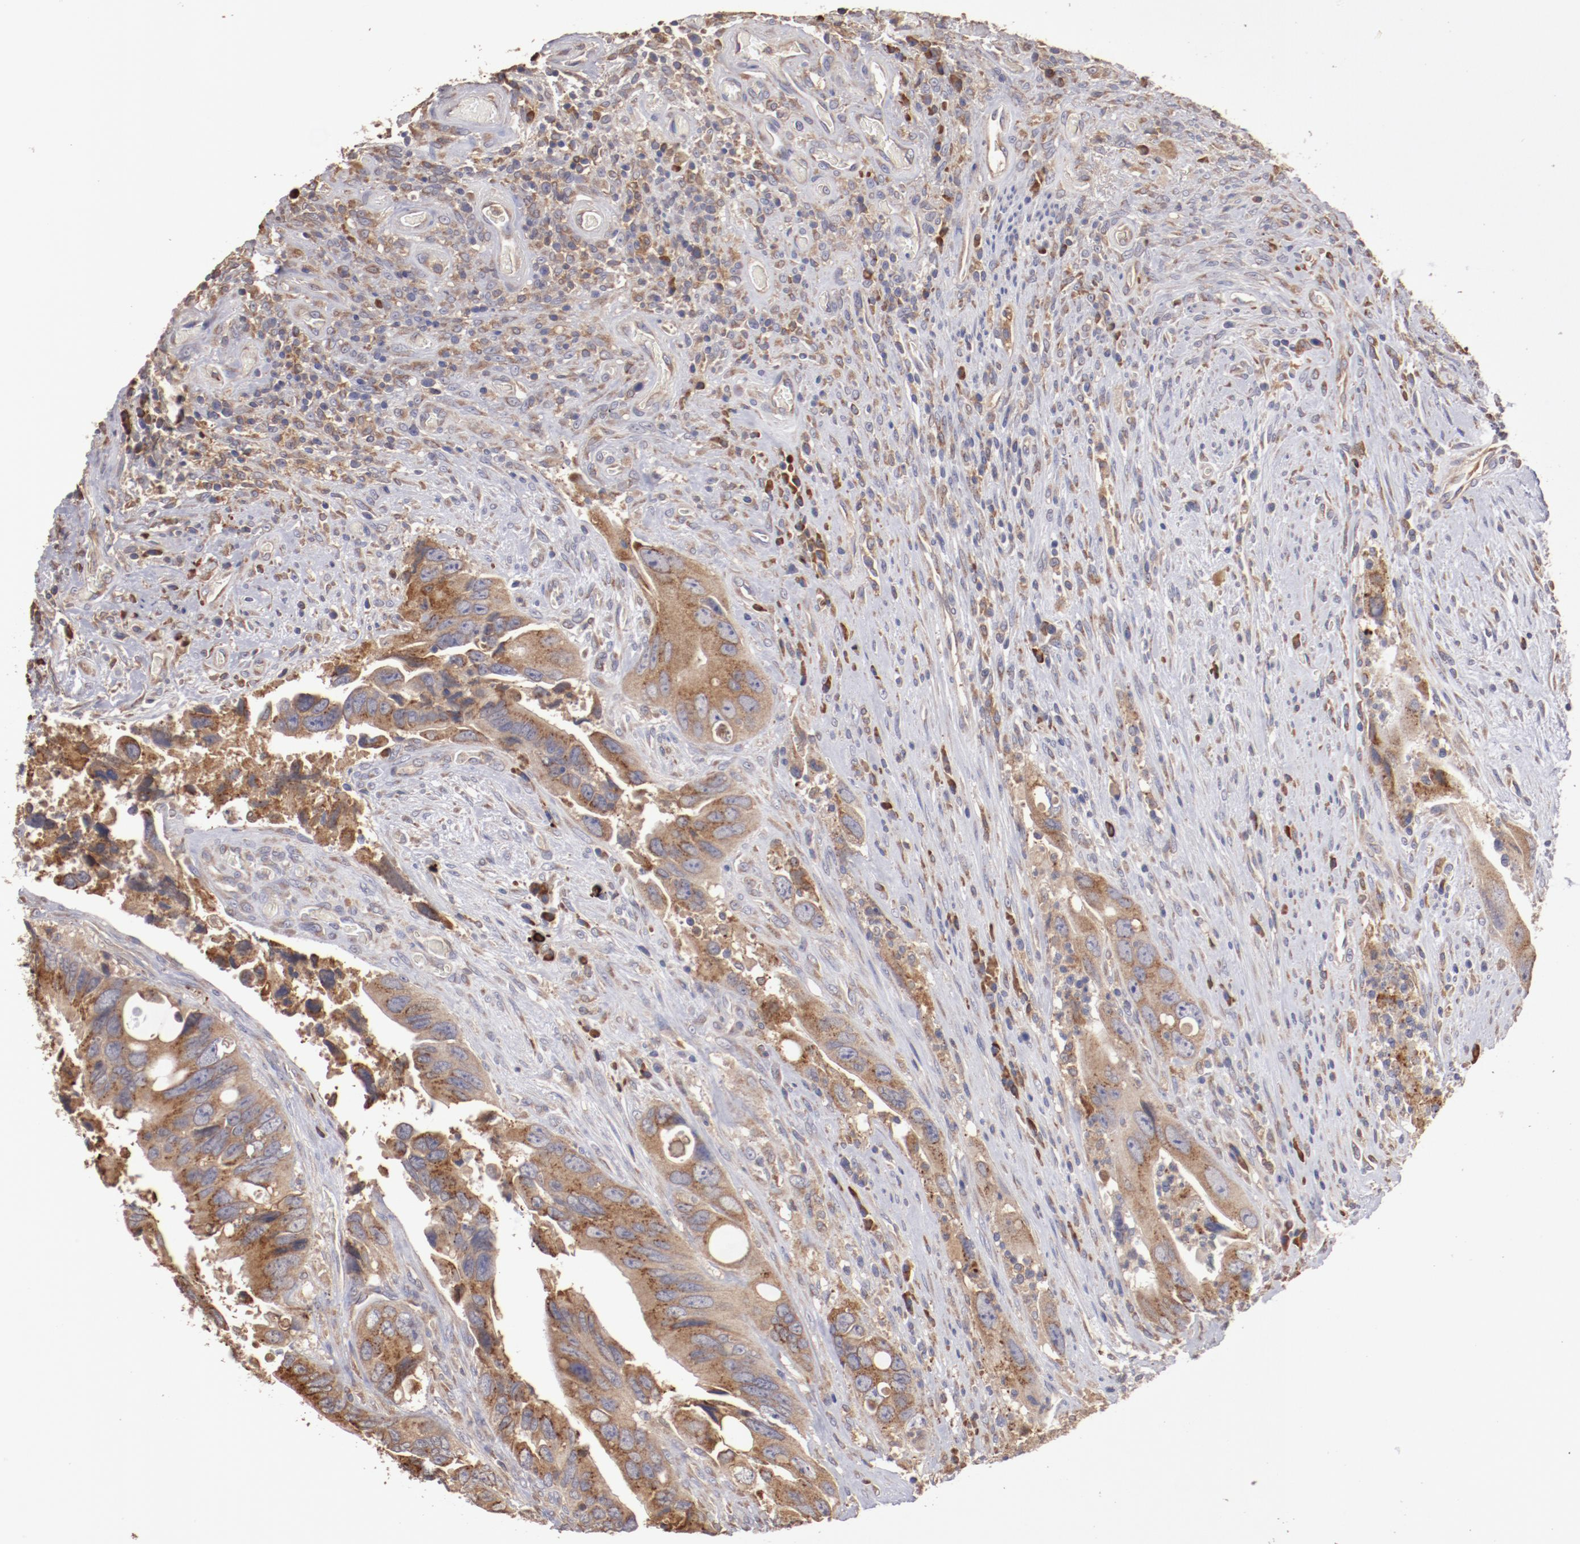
{"staining": {"intensity": "weak", "quantity": ">75%", "location": "cytoplasmic/membranous"}, "tissue": "colorectal cancer", "cell_type": "Tumor cells", "image_type": "cancer", "snomed": [{"axis": "morphology", "description": "Adenocarcinoma, NOS"}, {"axis": "topography", "description": "Rectum"}], "caption": "Colorectal cancer (adenocarcinoma) was stained to show a protein in brown. There is low levels of weak cytoplasmic/membranous positivity in approximately >75% of tumor cells.", "gene": "NFKBIE", "patient": {"sex": "male", "age": 70}}